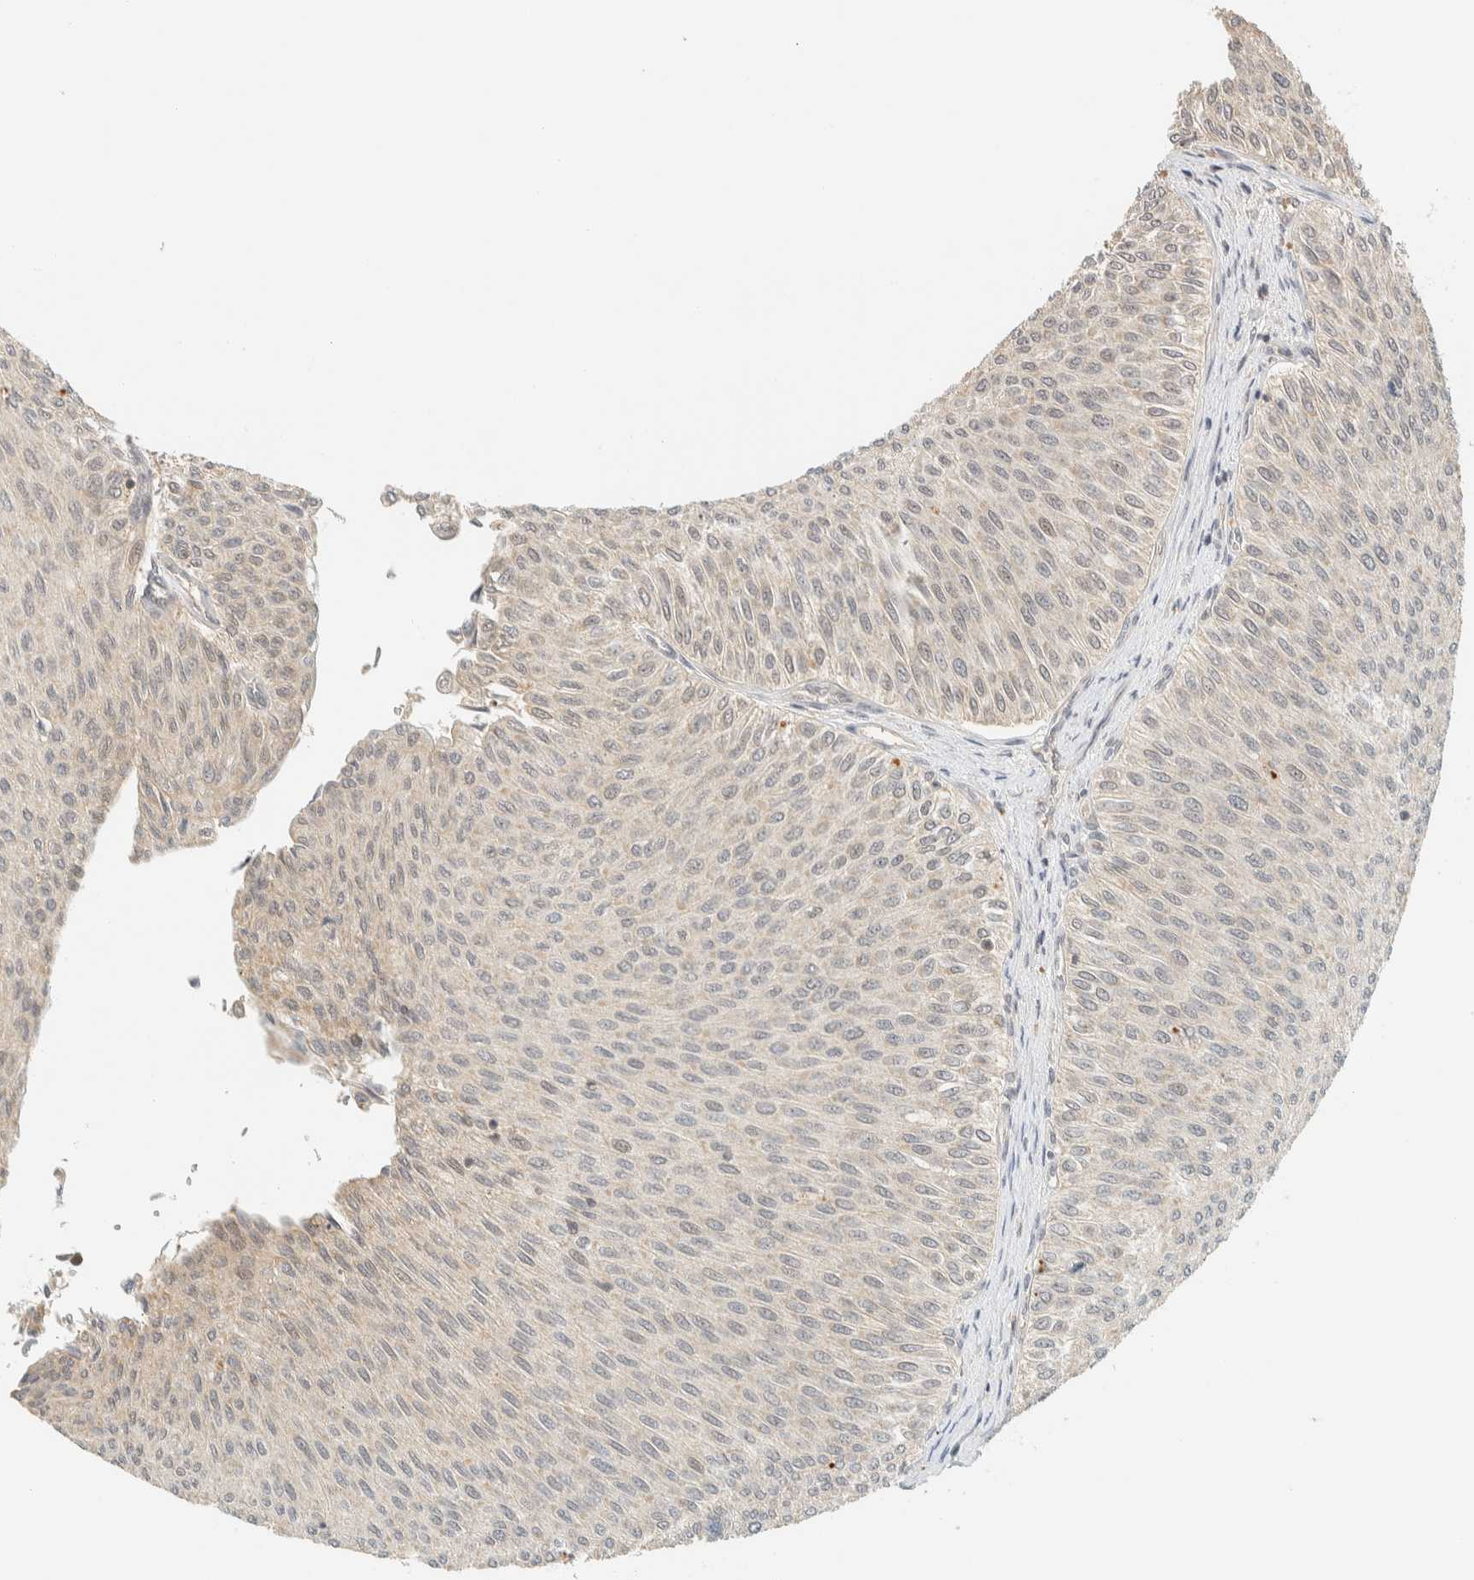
{"staining": {"intensity": "negative", "quantity": "none", "location": "none"}, "tissue": "urothelial cancer", "cell_type": "Tumor cells", "image_type": "cancer", "snomed": [{"axis": "morphology", "description": "Urothelial carcinoma, Low grade"}, {"axis": "topography", "description": "Urinary bladder"}], "caption": "Urothelial carcinoma (low-grade) was stained to show a protein in brown. There is no significant positivity in tumor cells.", "gene": "KIFAP3", "patient": {"sex": "male", "age": 78}}